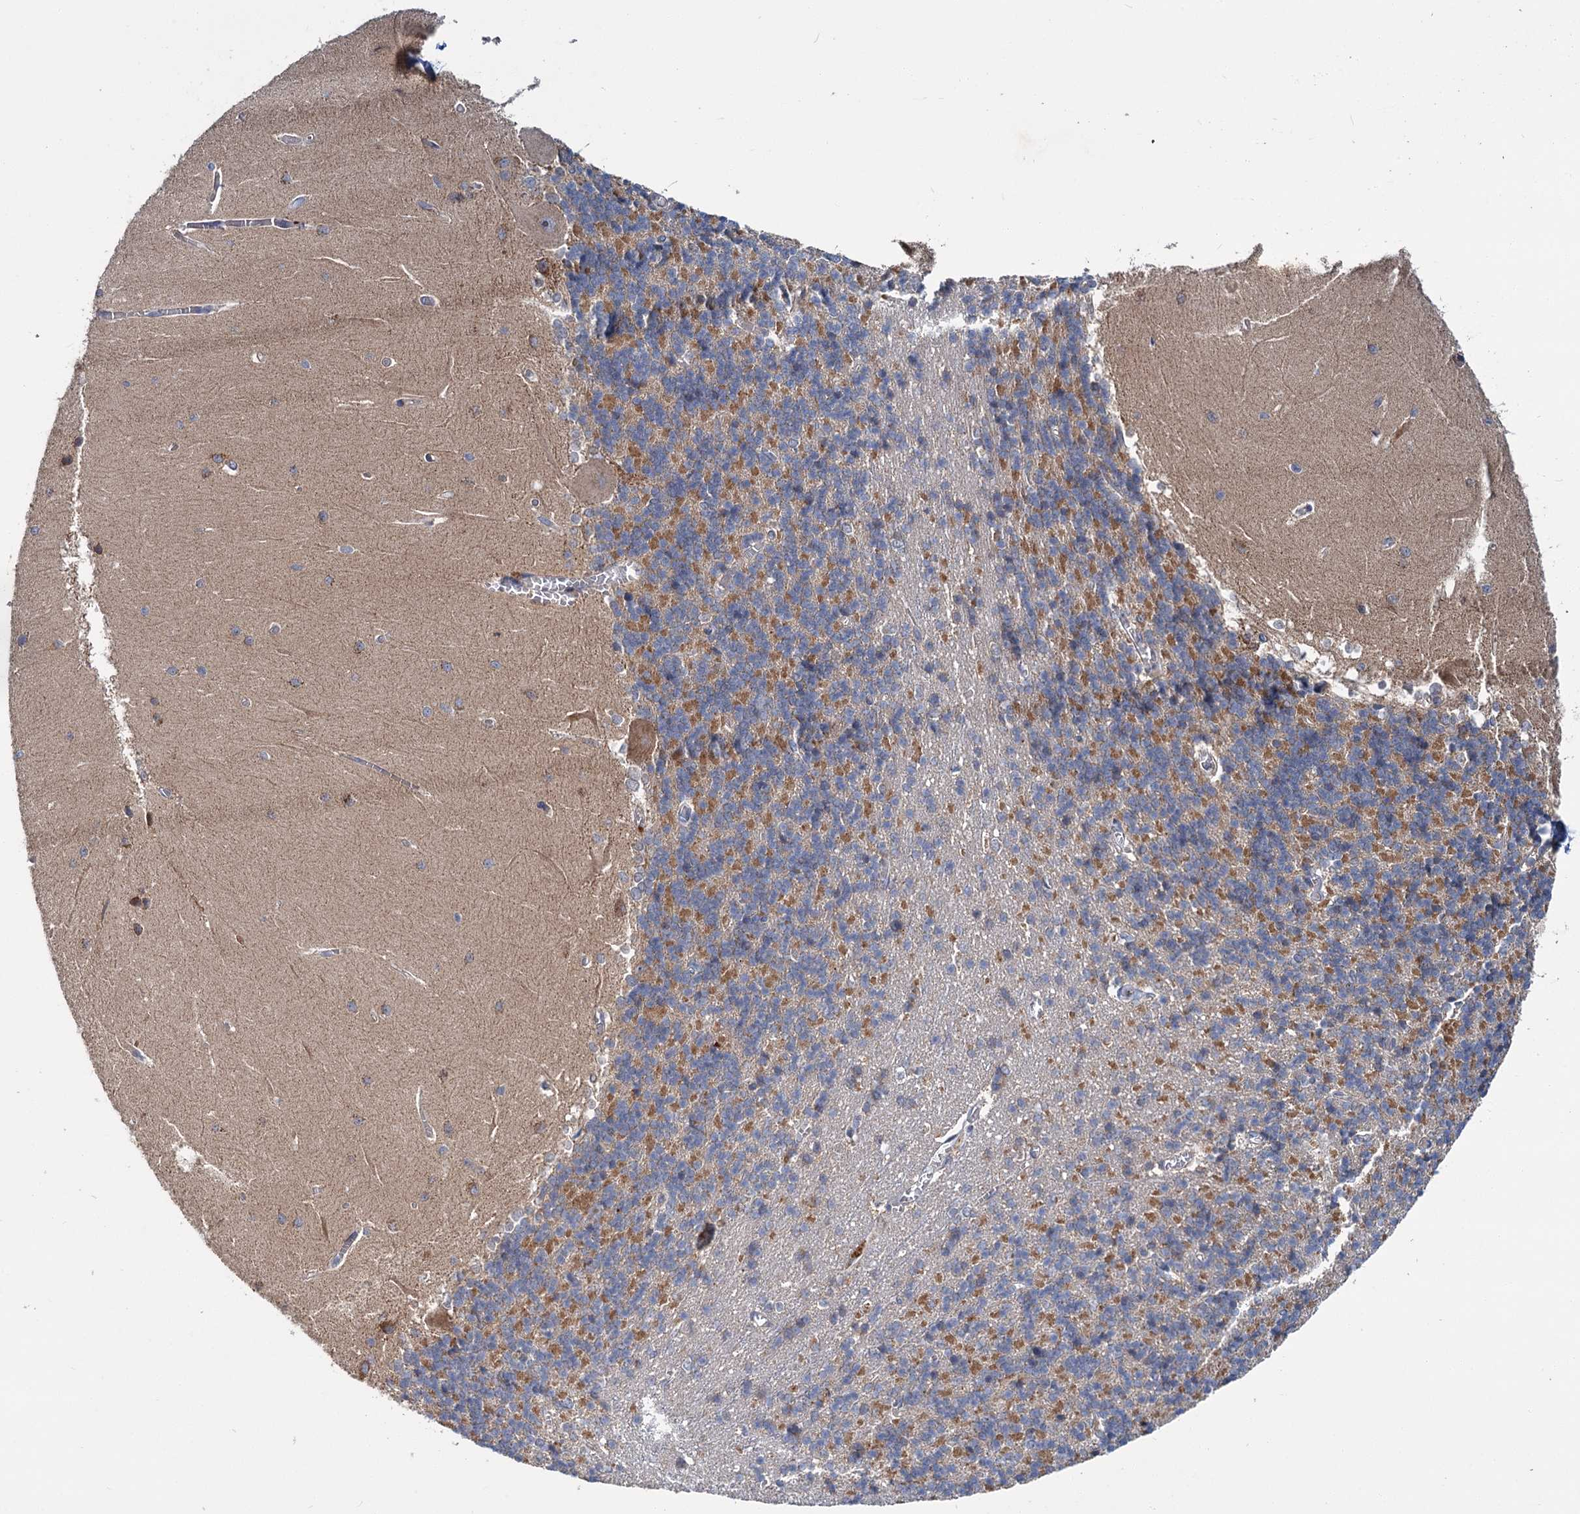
{"staining": {"intensity": "moderate", "quantity": "<25%", "location": "cytoplasmic/membranous"}, "tissue": "cerebellum", "cell_type": "Cells in granular layer", "image_type": "normal", "snomed": [{"axis": "morphology", "description": "Normal tissue, NOS"}, {"axis": "topography", "description": "Cerebellum"}], "caption": "IHC (DAB (3,3'-diaminobenzidine)) staining of normal human cerebellum shows moderate cytoplasmic/membranous protein positivity in about <25% of cells in granular layer.", "gene": "DYNC2H1", "patient": {"sex": "male", "age": 37}}